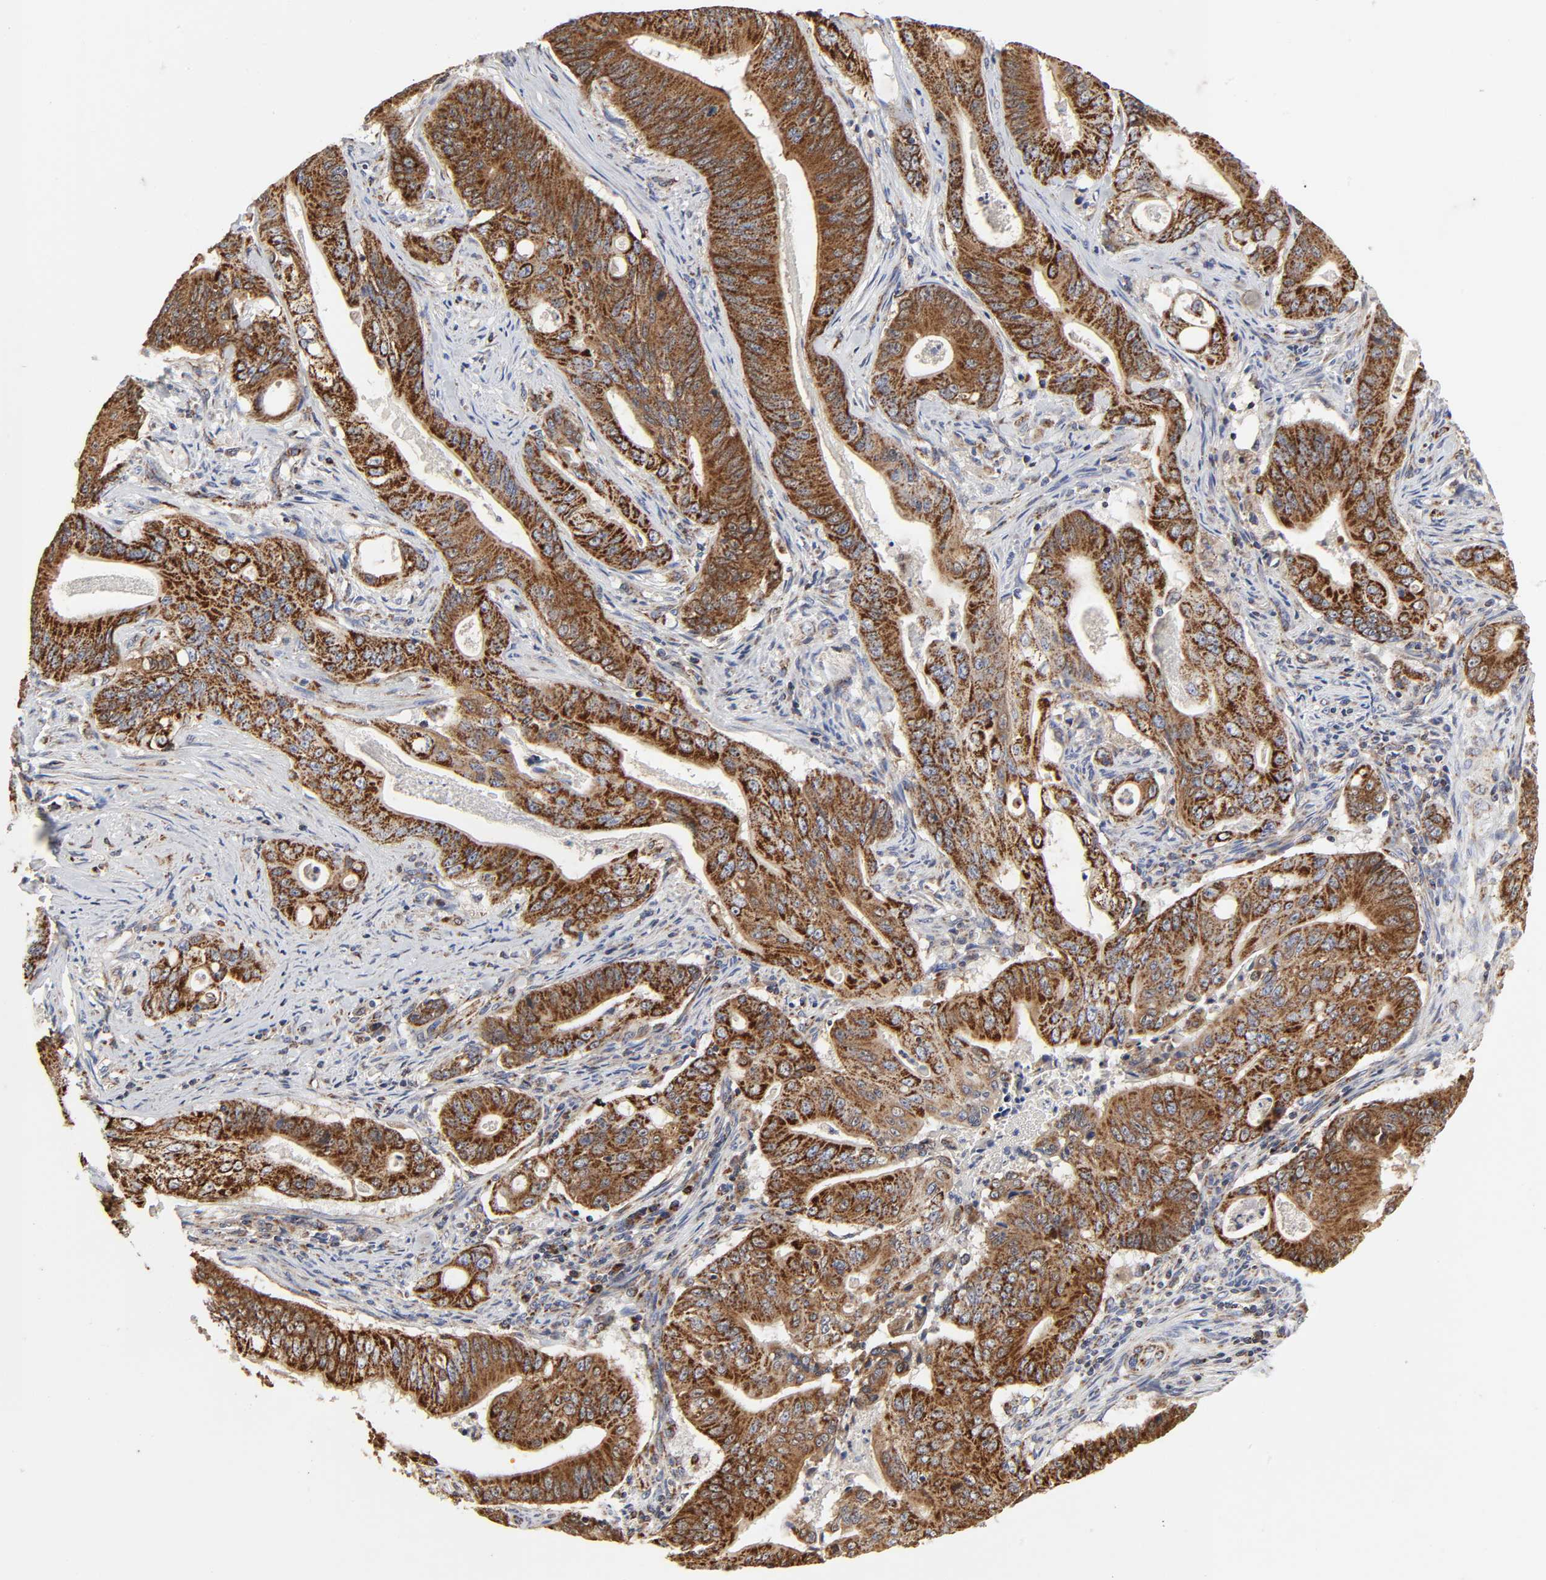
{"staining": {"intensity": "strong", "quantity": ">75%", "location": "cytoplasmic/membranous"}, "tissue": "pancreatic cancer", "cell_type": "Tumor cells", "image_type": "cancer", "snomed": [{"axis": "morphology", "description": "Normal tissue, NOS"}, {"axis": "topography", "description": "Lymph node"}], "caption": "This is an image of immunohistochemistry staining of pancreatic cancer, which shows strong expression in the cytoplasmic/membranous of tumor cells.", "gene": "COX6B1", "patient": {"sex": "male", "age": 62}}